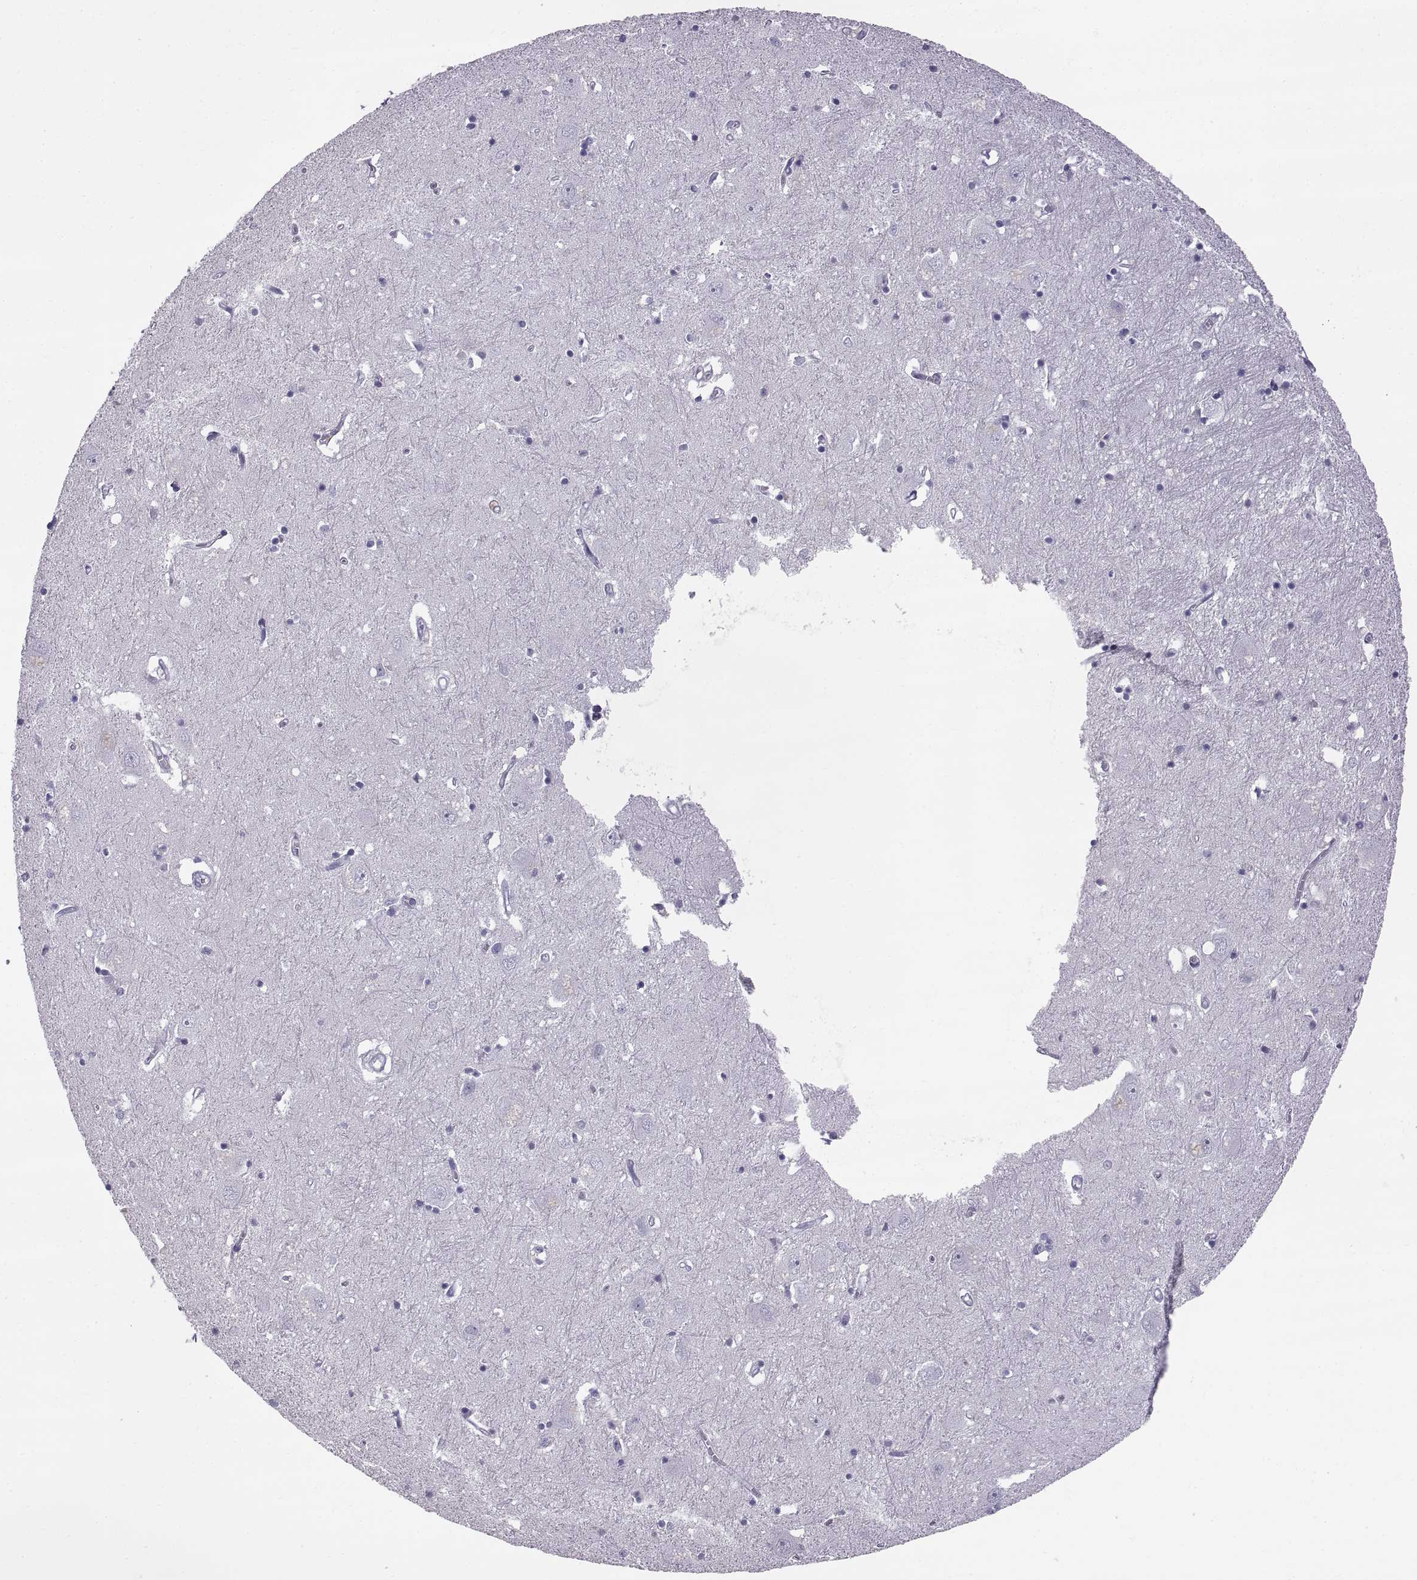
{"staining": {"intensity": "negative", "quantity": "none", "location": "none"}, "tissue": "caudate", "cell_type": "Glial cells", "image_type": "normal", "snomed": [{"axis": "morphology", "description": "Normal tissue, NOS"}, {"axis": "topography", "description": "Lateral ventricle wall"}], "caption": "Protein analysis of benign caudate demonstrates no significant expression in glial cells.", "gene": "WFDC8", "patient": {"sex": "male", "age": 54}}